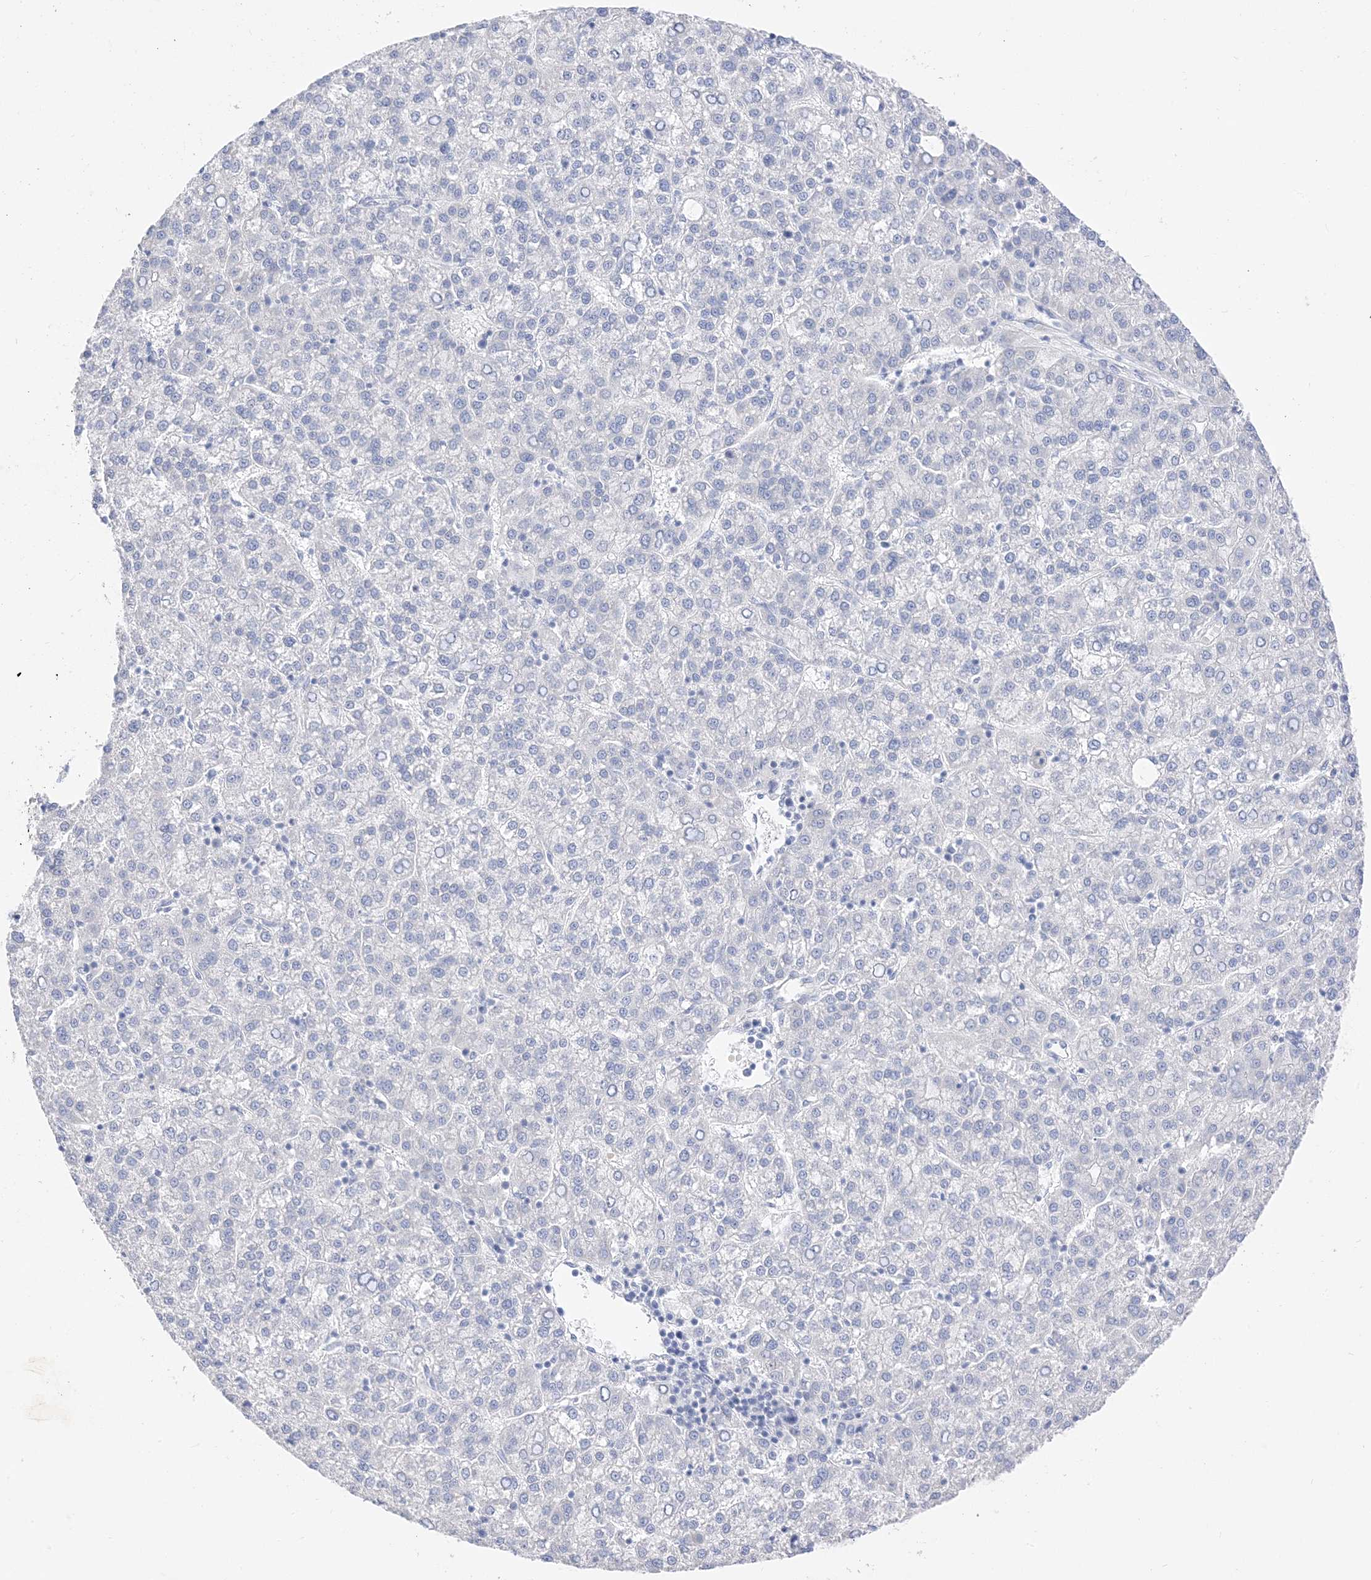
{"staining": {"intensity": "negative", "quantity": "none", "location": "none"}, "tissue": "liver cancer", "cell_type": "Tumor cells", "image_type": "cancer", "snomed": [{"axis": "morphology", "description": "Carcinoma, Hepatocellular, NOS"}, {"axis": "topography", "description": "Liver"}], "caption": "This is an IHC image of human liver cancer. There is no expression in tumor cells.", "gene": "MUC17", "patient": {"sex": "female", "age": 58}}